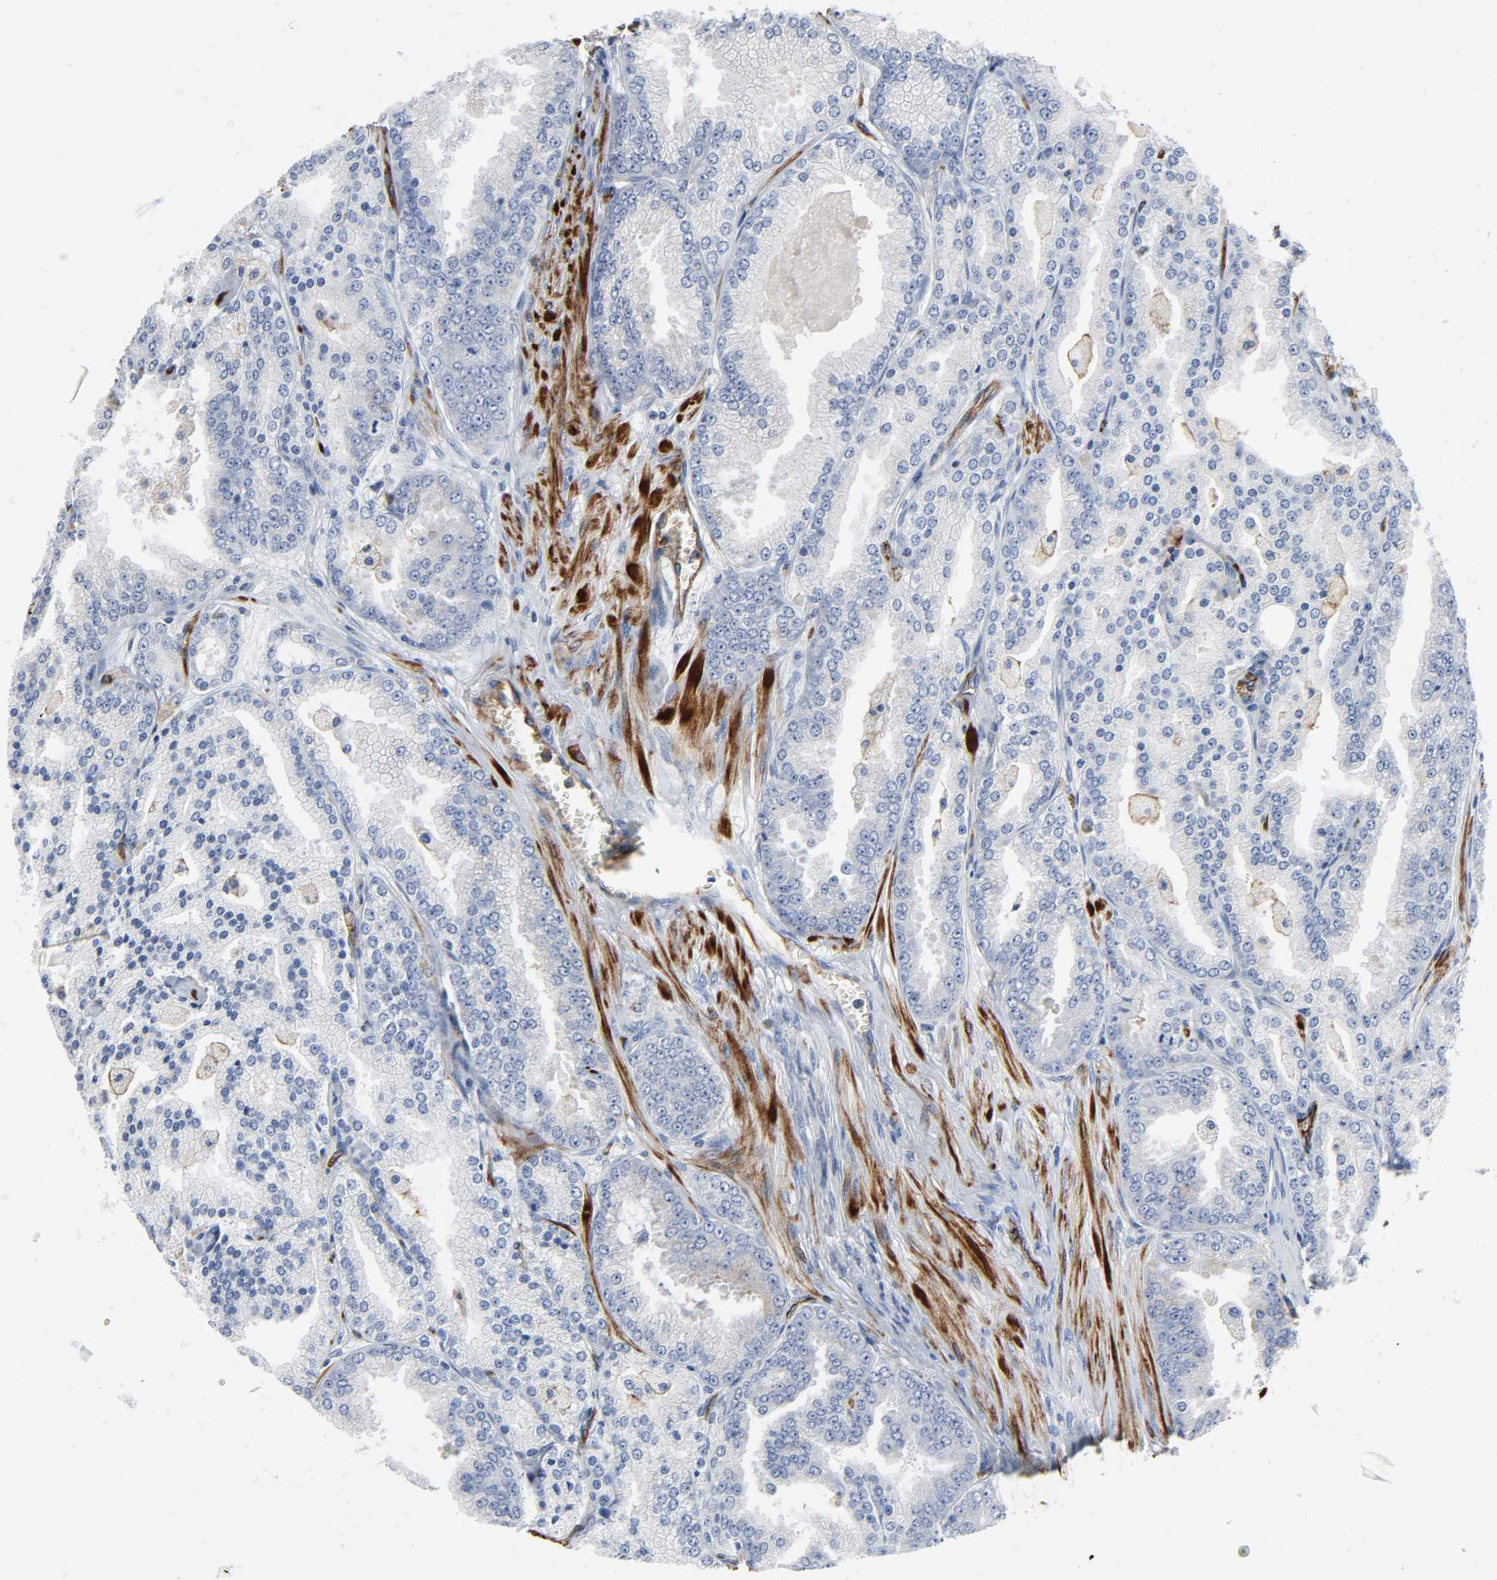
{"staining": {"intensity": "negative", "quantity": "none", "location": "none"}, "tissue": "prostate cancer", "cell_type": "Tumor cells", "image_type": "cancer", "snomed": [{"axis": "morphology", "description": "Adenocarcinoma, High grade"}, {"axis": "topography", "description": "Prostate"}], "caption": "Human adenocarcinoma (high-grade) (prostate) stained for a protein using immunohistochemistry (IHC) exhibits no staining in tumor cells.", "gene": "PECAM1", "patient": {"sex": "male", "age": 61}}